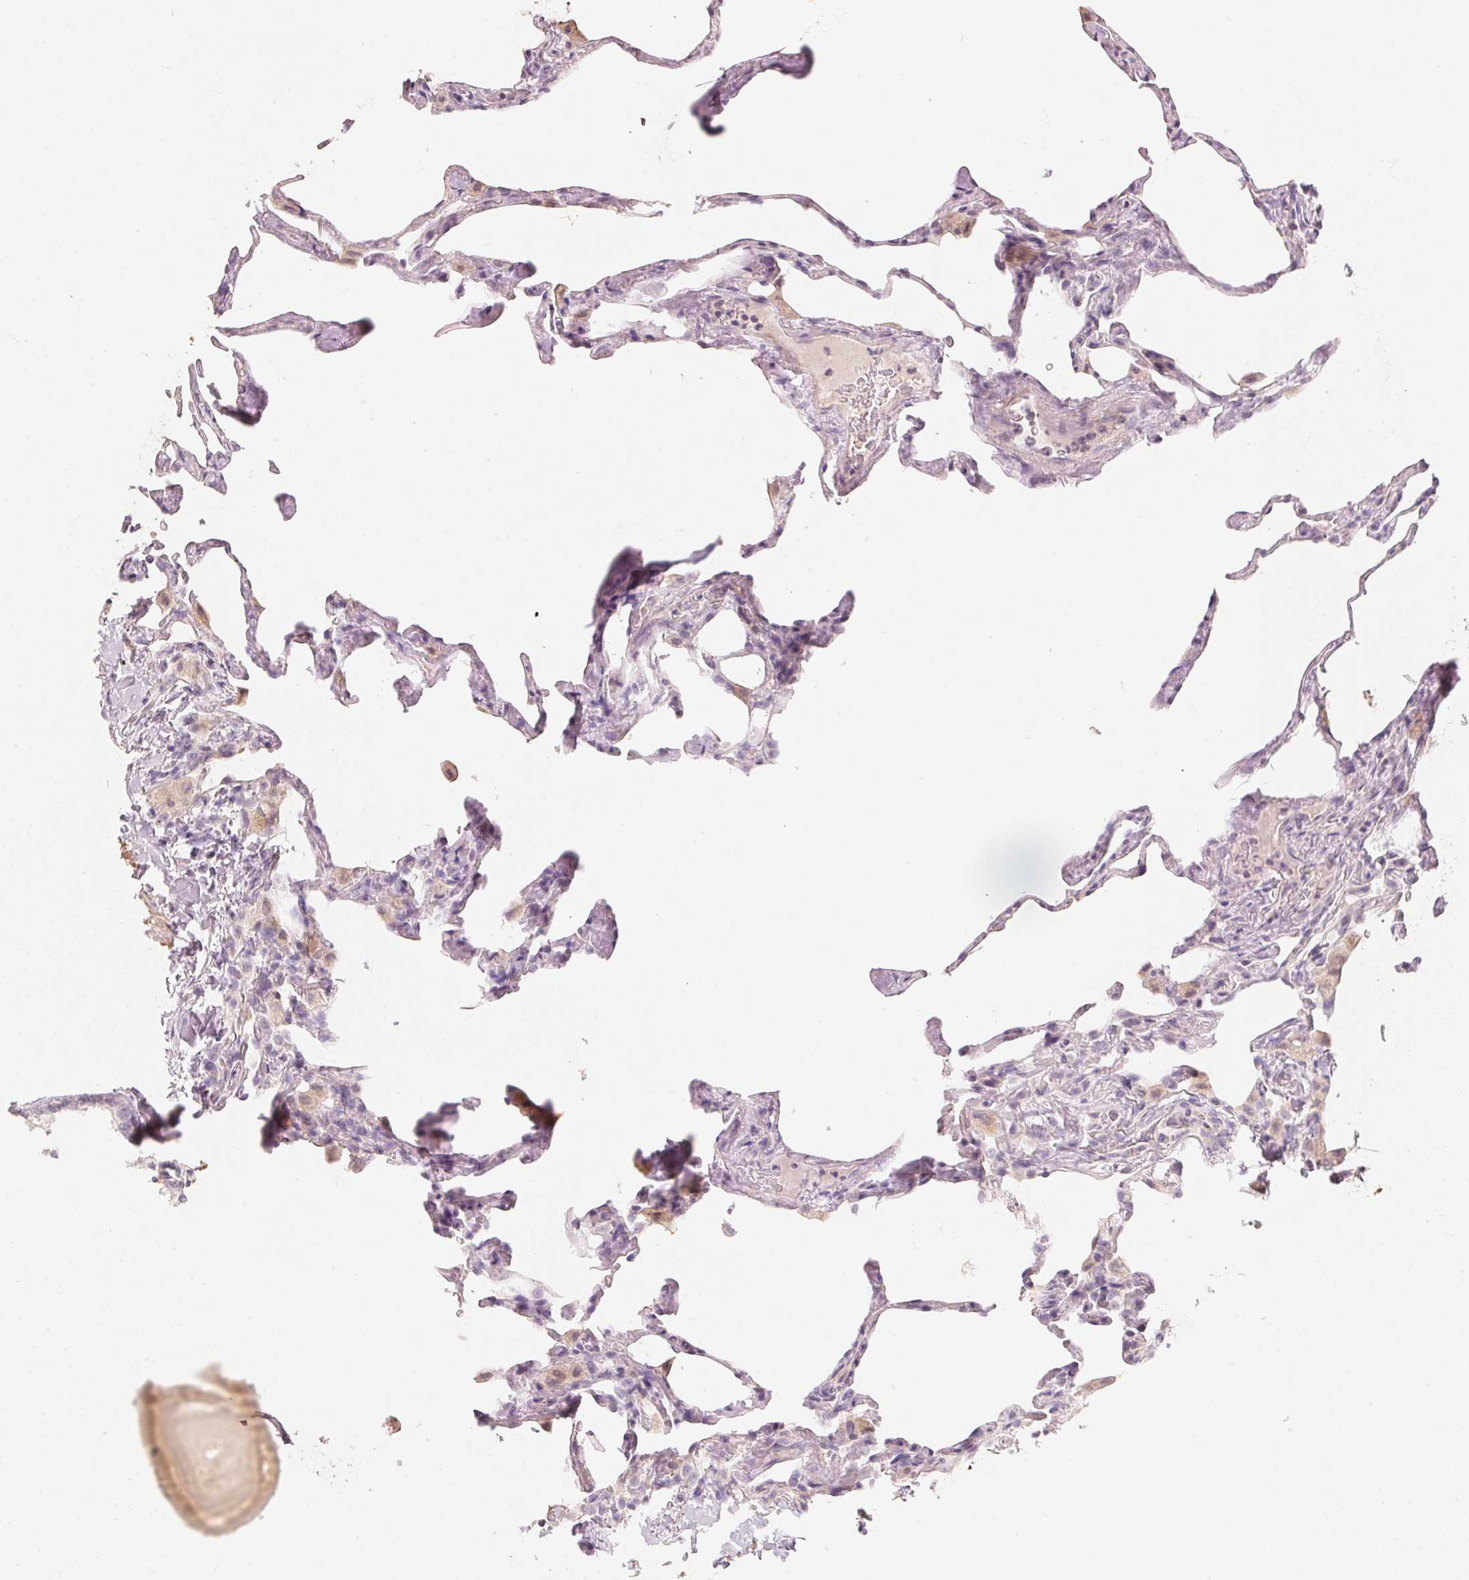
{"staining": {"intensity": "negative", "quantity": "none", "location": "none"}, "tissue": "lung", "cell_type": "Alveolar cells", "image_type": "normal", "snomed": [{"axis": "morphology", "description": "Normal tissue, NOS"}, {"axis": "topography", "description": "Lung"}], "caption": "This is a histopathology image of IHC staining of normal lung, which shows no positivity in alveolar cells.", "gene": "TP53AIP1", "patient": {"sex": "male", "age": 65}}